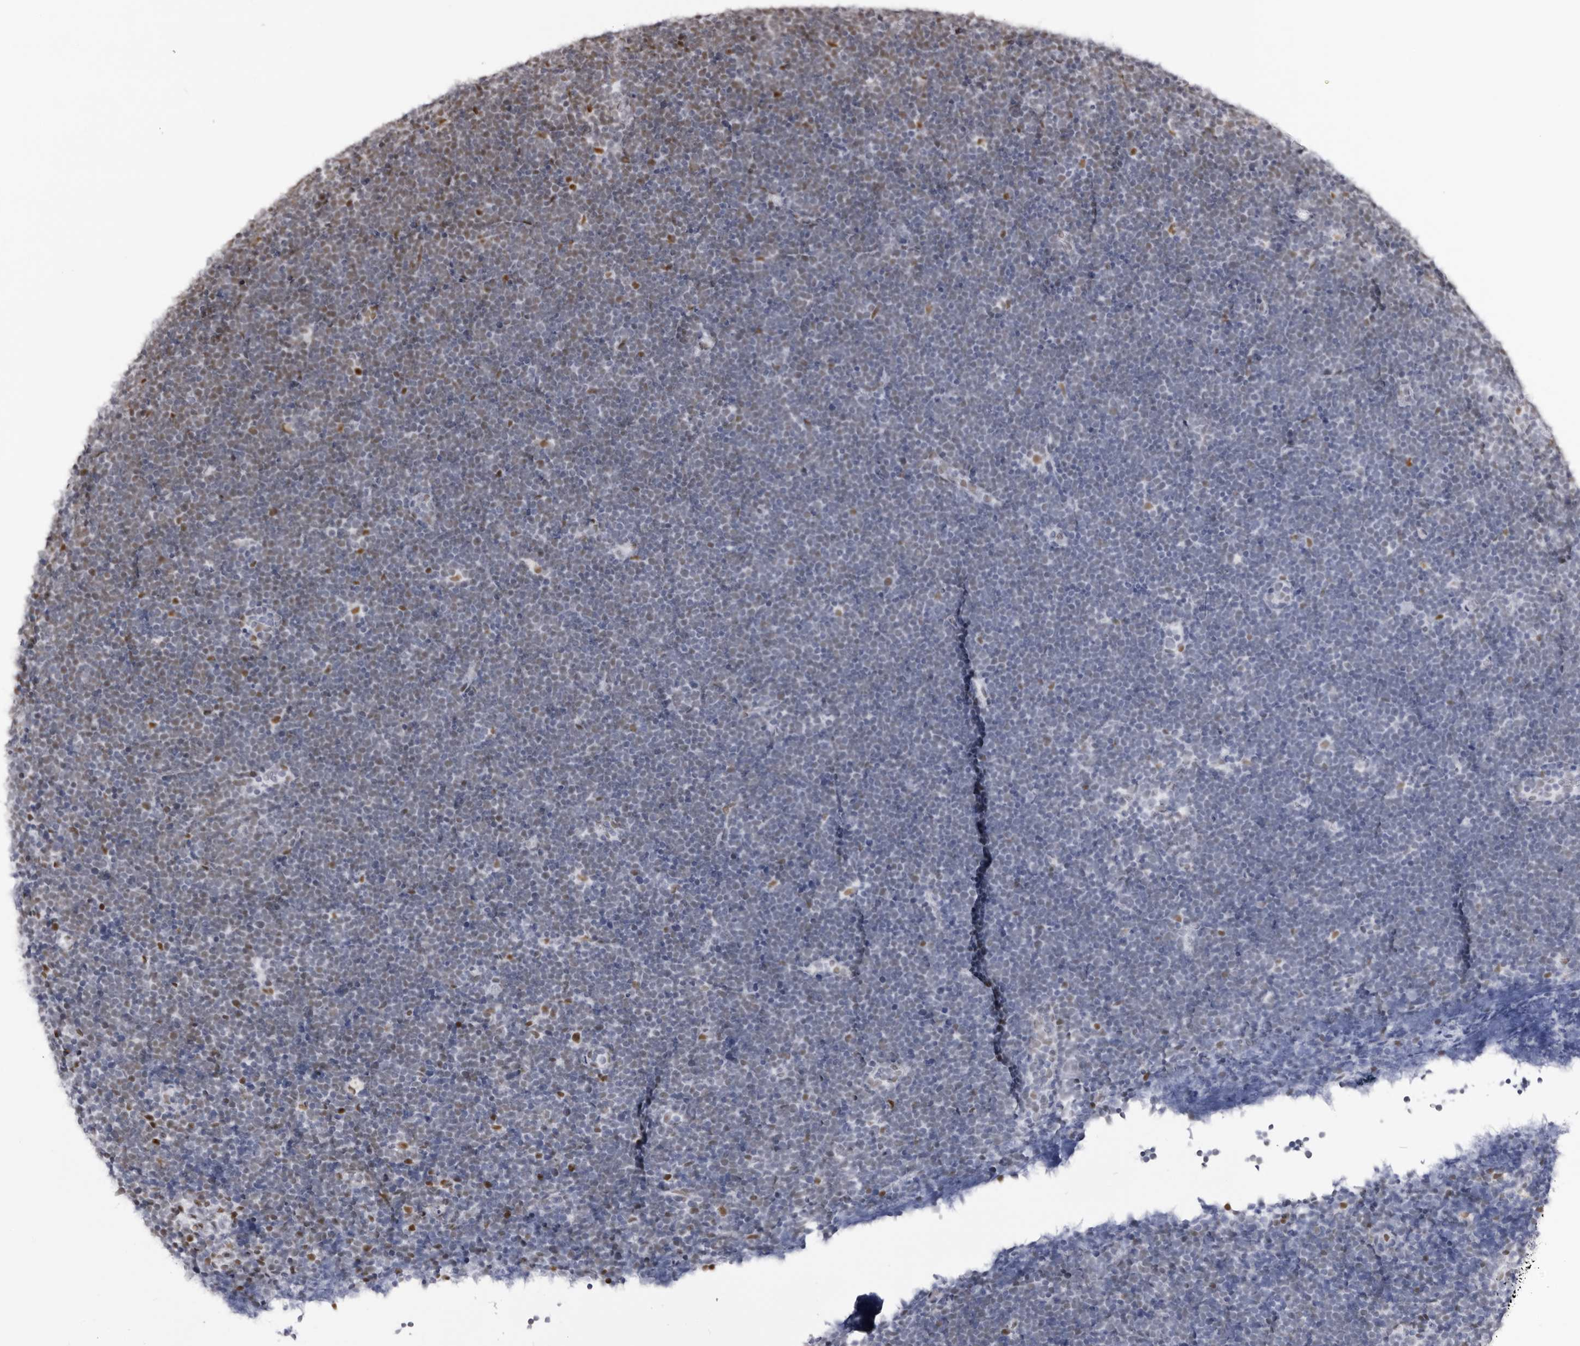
{"staining": {"intensity": "negative", "quantity": "none", "location": "none"}, "tissue": "lymphoma", "cell_type": "Tumor cells", "image_type": "cancer", "snomed": [{"axis": "morphology", "description": "Malignant lymphoma, non-Hodgkin's type, High grade"}, {"axis": "topography", "description": "Lymph node"}], "caption": "A micrograph of lymphoma stained for a protein shows no brown staining in tumor cells. (DAB immunohistochemistry (IHC) with hematoxylin counter stain).", "gene": "IRF2BP2", "patient": {"sex": "male", "age": 13}}